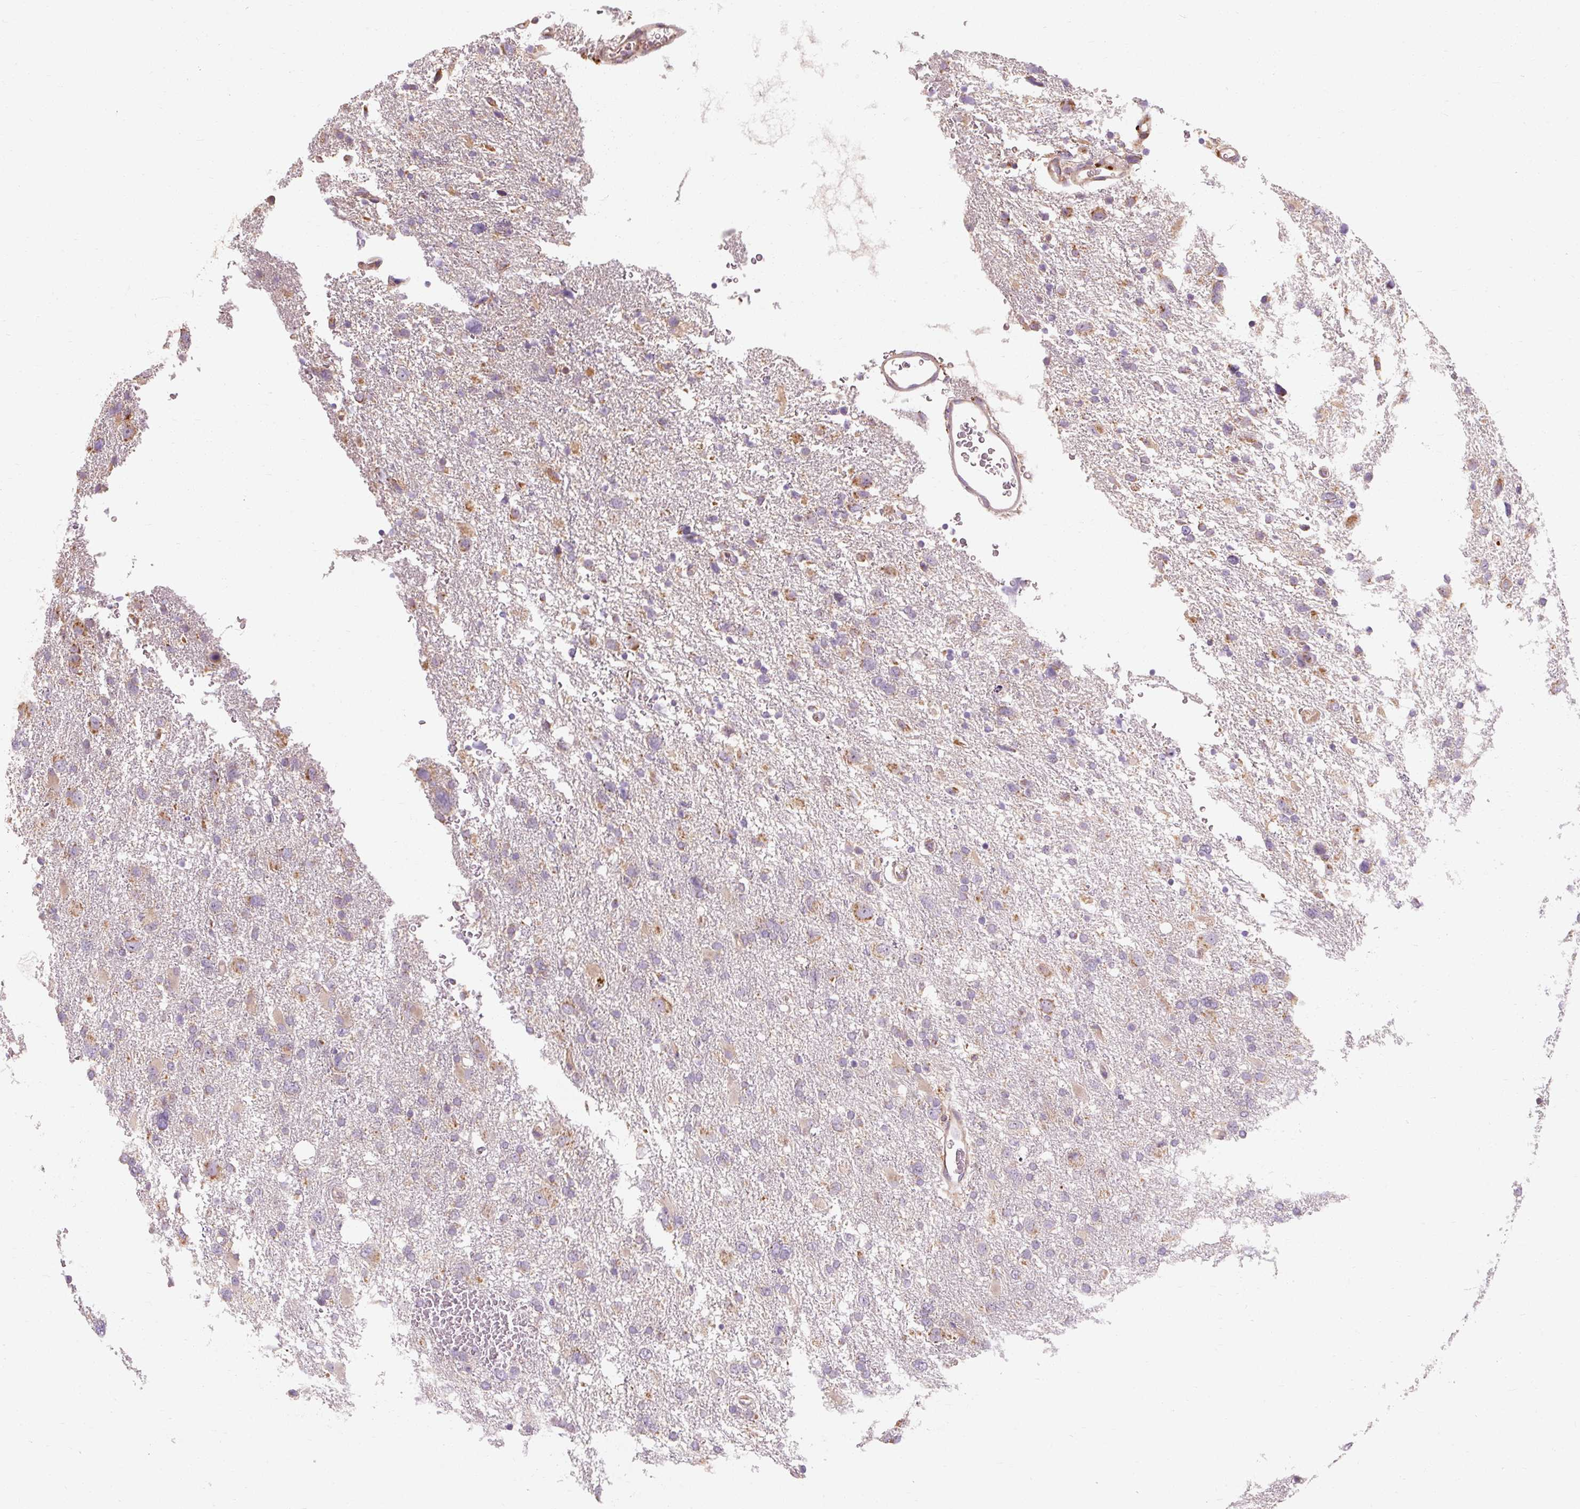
{"staining": {"intensity": "weak", "quantity": "25%-75%", "location": "cytoplasmic/membranous"}, "tissue": "glioma", "cell_type": "Tumor cells", "image_type": "cancer", "snomed": [{"axis": "morphology", "description": "Glioma, malignant, High grade"}, {"axis": "topography", "description": "Brain"}], "caption": "IHC (DAB) staining of human malignant glioma (high-grade) reveals weak cytoplasmic/membranous protein staining in approximately 25%-75% of tumor cells.", "gene": "PRSS48", "patient": {"sex": "male", "age": 61}}